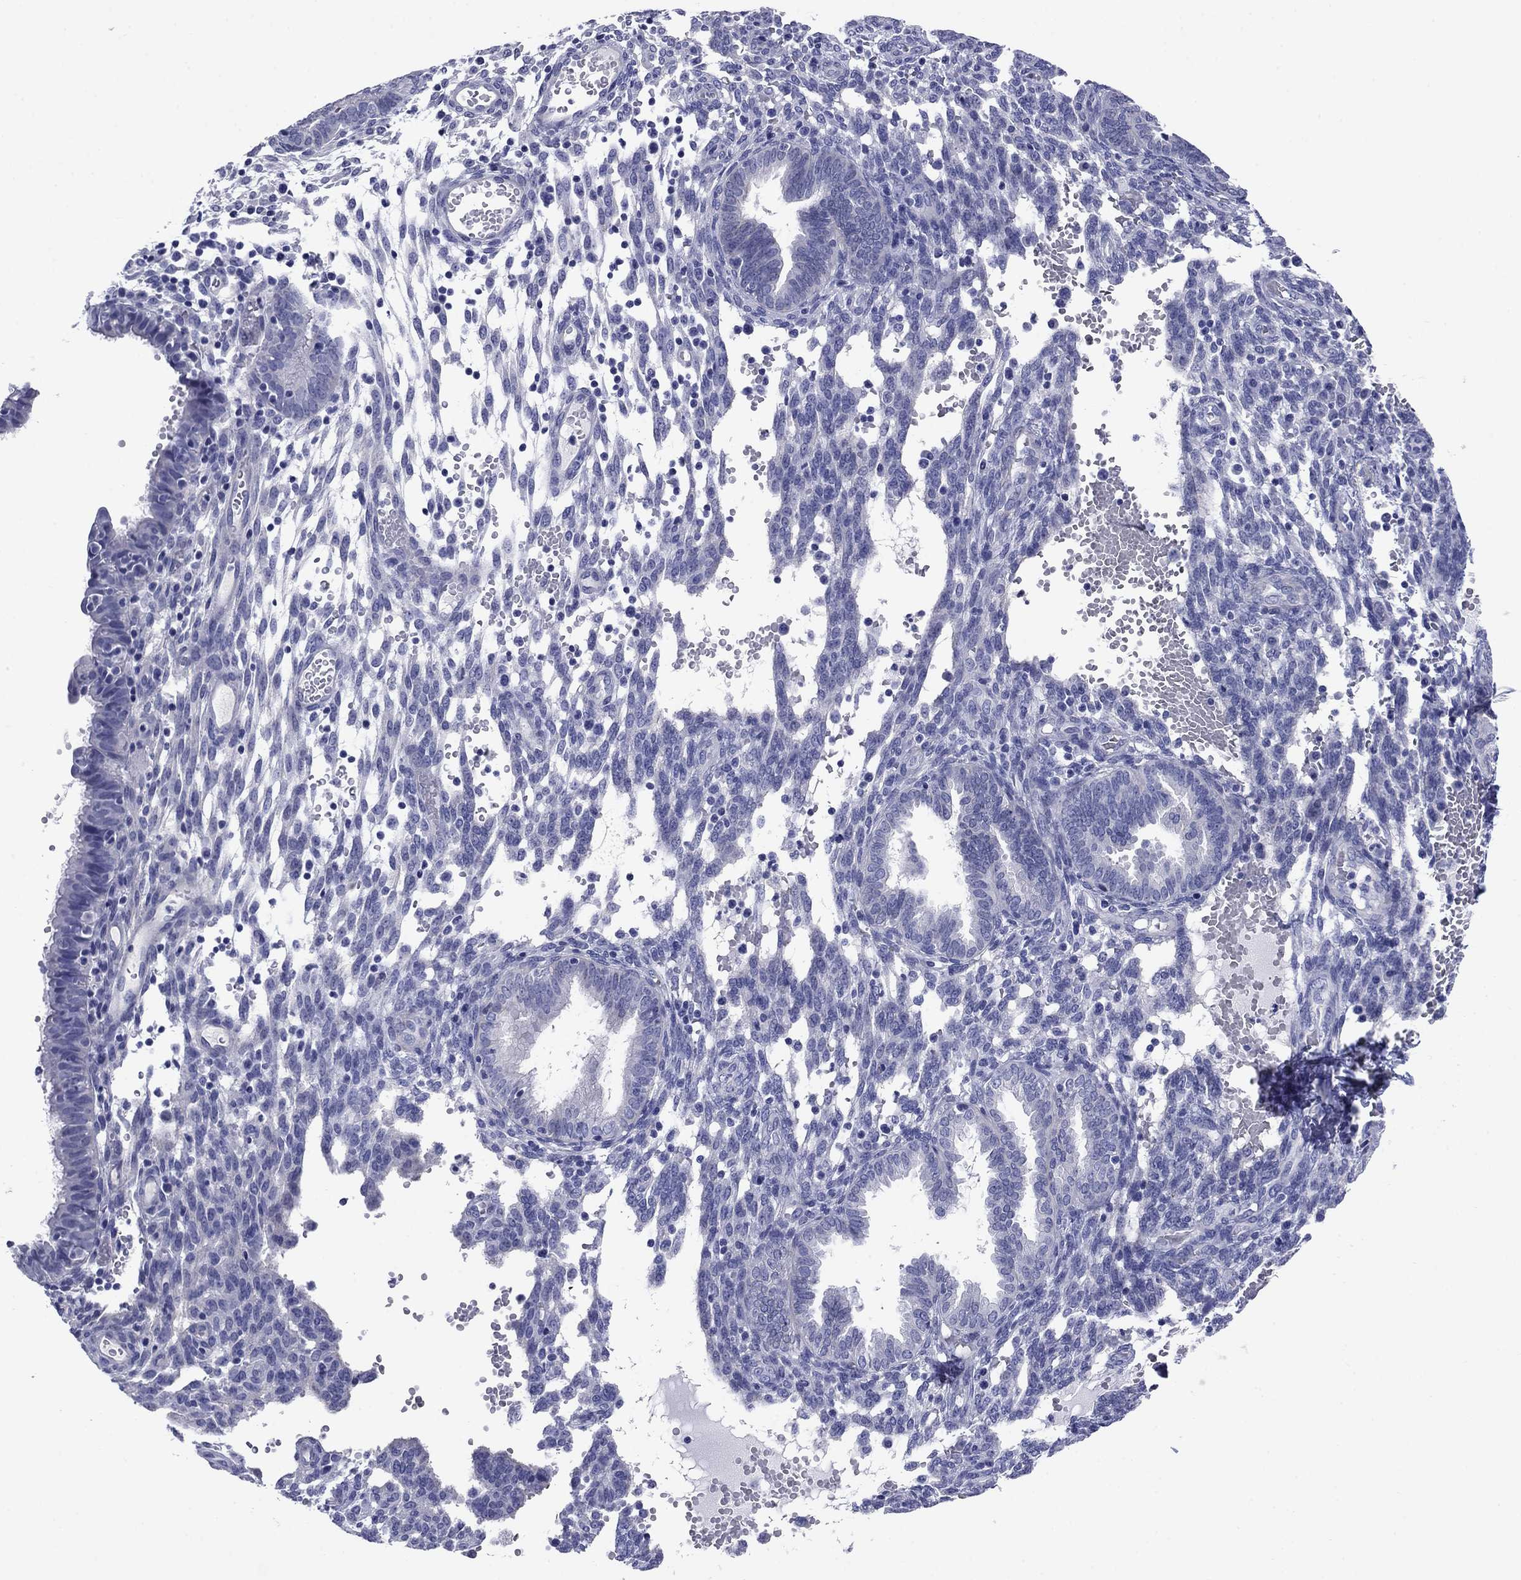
{"staining": {"intensity": "negative", "quantity": "none", "location": "none"}, "tissue": "endometrium", "cell_type": "Cells in endometrial stroma", "image_type": "normal", "snomed": [{"axis": "morphology", "description": "Normal tissue, NOS"}, {"axis": "topography", "description": "Endometrium"}], "caption": "High magnification brightfield microscopy of normal endometrium stained with DAB (3,3'-diaminobenzidine) (brown) and counterstained with hematoxylin (blue): cells in endometrial stroma show no significant positivity. (DAB IHC visualized using brightfield microscopy, high magnification).", "gene": "PRKCG", "patient": {"sex": "female", "age": 42}}